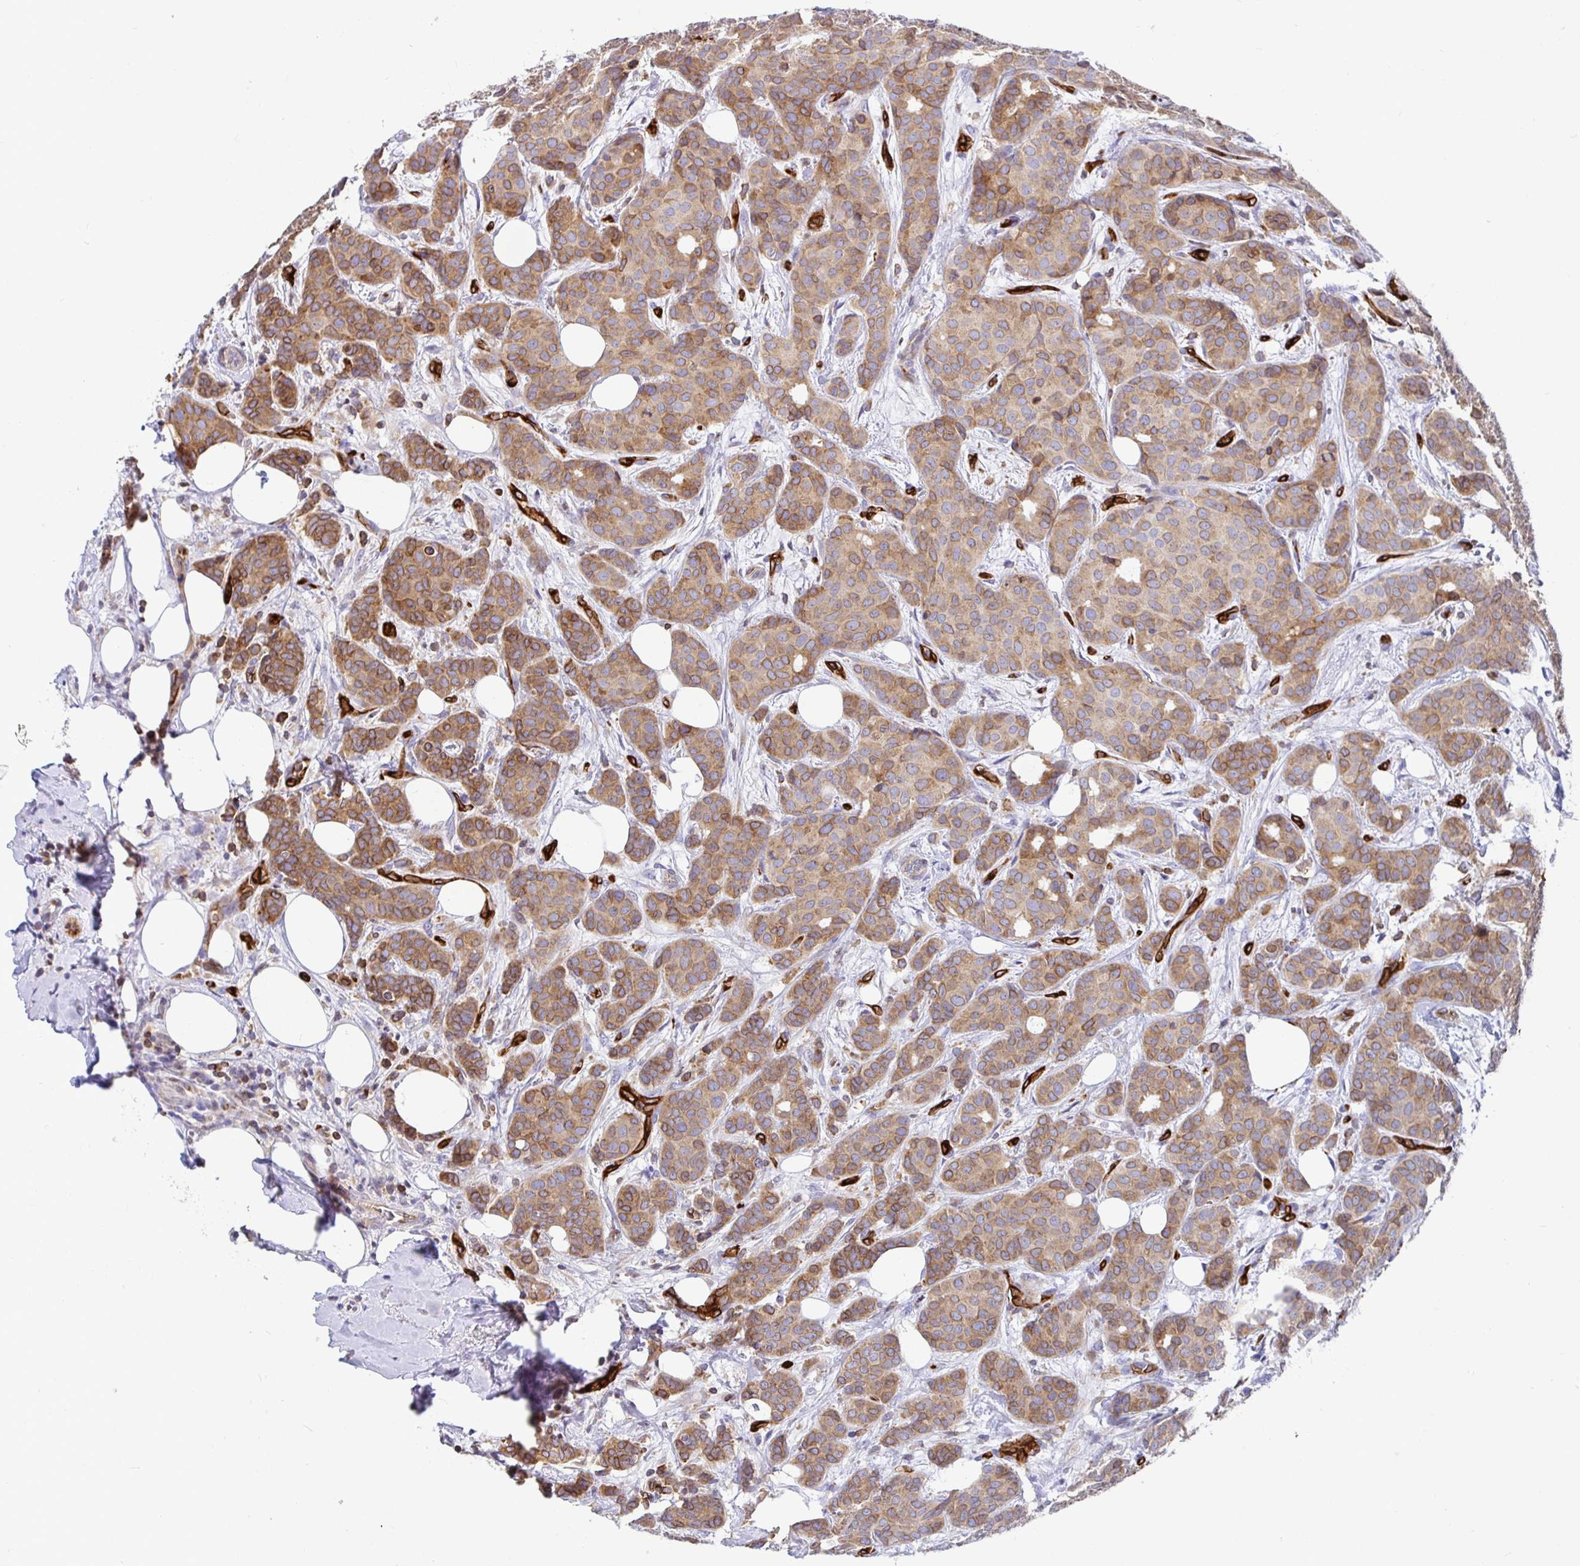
{"staining": {"intensity": "moderate", "quantity": ">75%", "location": "cytoplasmic/membranous"}, "tissue": "breast cancer", "cell_type": "Tumor cells", "image_type": "cancer", "snomed": [{"axis": "morphology", "description": "Duct carcinoma"}, {"axis": "topography", "description": "Breast"}], "caption": "Tumor cells exhibit medium levels of moderate cytoplasmic/membranous positivity in approximately >75% of cells in human breast intraductal carcinoma. (brown staining indicates protein expression, while blue staining denotes nuclei).", "gene": "TP53I11", "patient": {"sex": "female", "age": 70}}